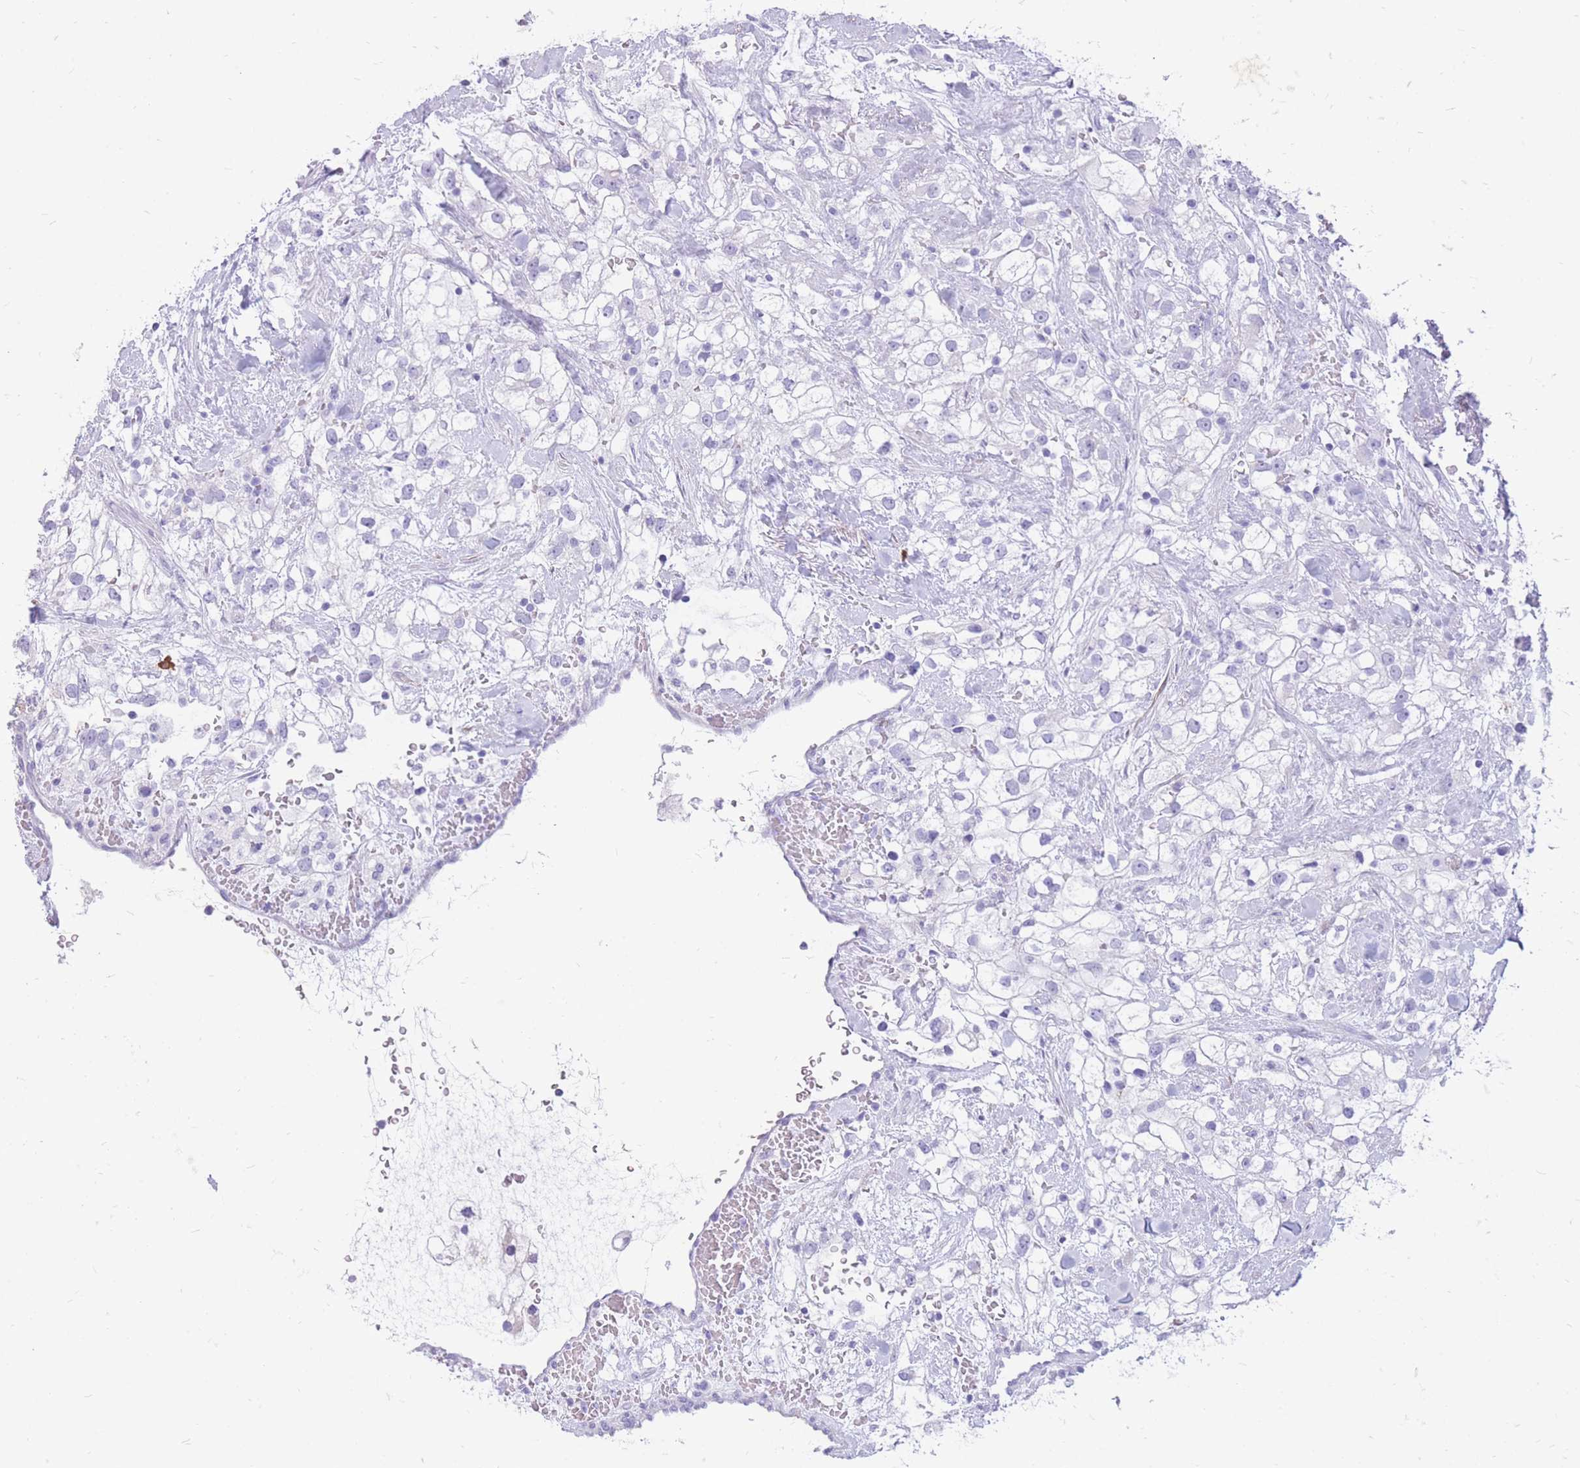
{"staining": {"intensity": "negative", "quantity": "none", "location": "none"}, "tissue": "renal cancer", "cell_type": "Tumor cells", "image_type": "cancer", "snomed": [{"axis": "morphology", "description": "Adenocarcinoma, NOS"}, {"axis": "topography", "description": "Kidney"}], "caption": "Renal adenocarcinoma was stained to show a protein in brown. There is no significant expression in tumor cells.", "gene": "ZFP37", "patient": {"sex": "male", "age": 59}}